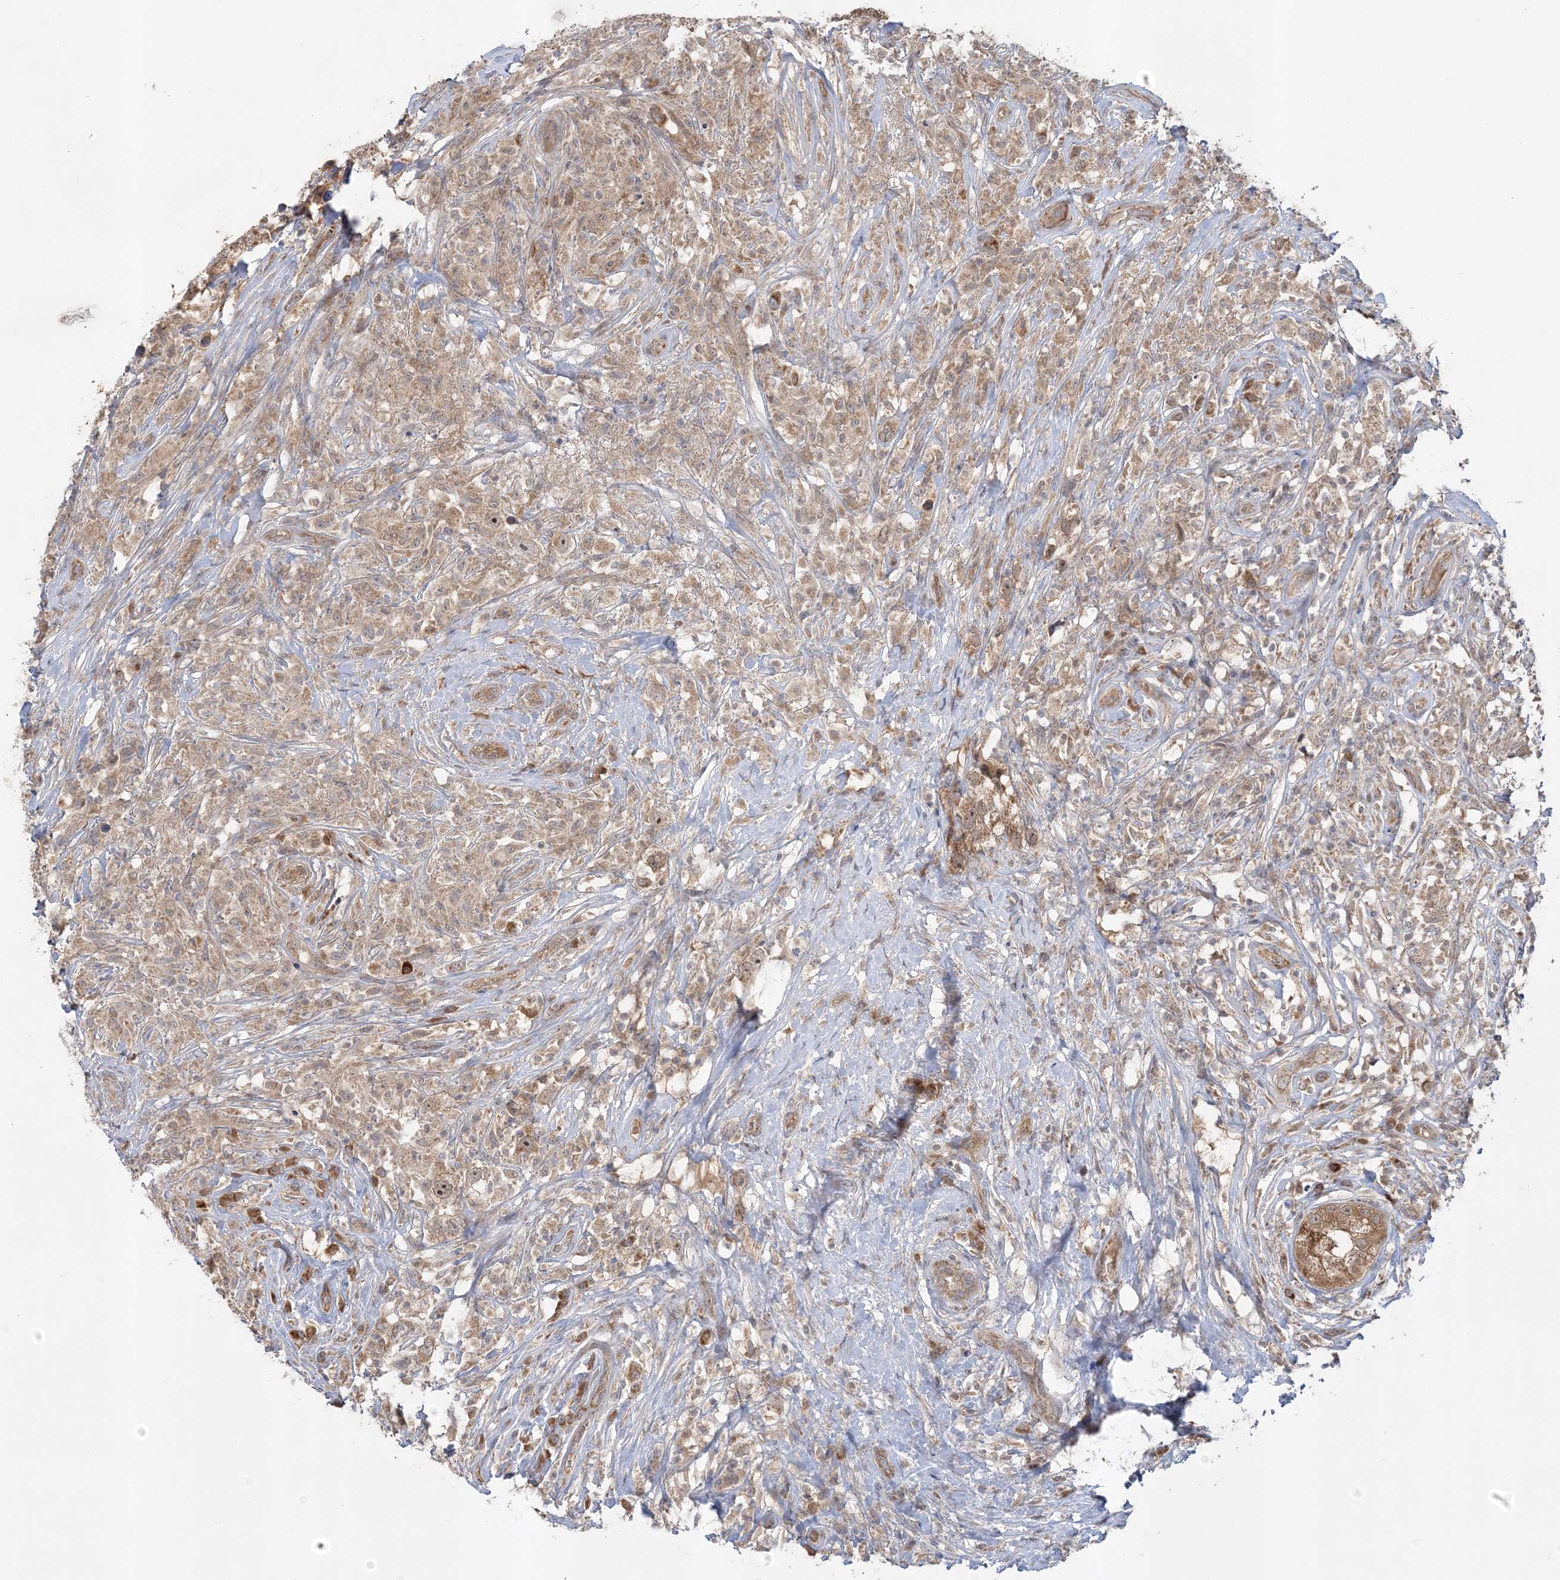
{"staining": {"intensity": "moderate", "quantity": ">75%", "location": "cytoplasmic/membranous"}, "tissue": "testis cancer", "cell_type": "Tumor cells", "image_type": "cancer", "snomed": [{"axis": "morphology", "description": "Seminoma, NOS"}, {"axis": "topography", "description": "Testis"}], "caption": "An image showing moderate cytoplasmic/membranous staining in about >75% of tumor cells in testis cancer (seminoma), as visualized by brown immunohistochemical staining.", "gene": "MMADHC", "patient": {"sex": "male", "age": 49}}